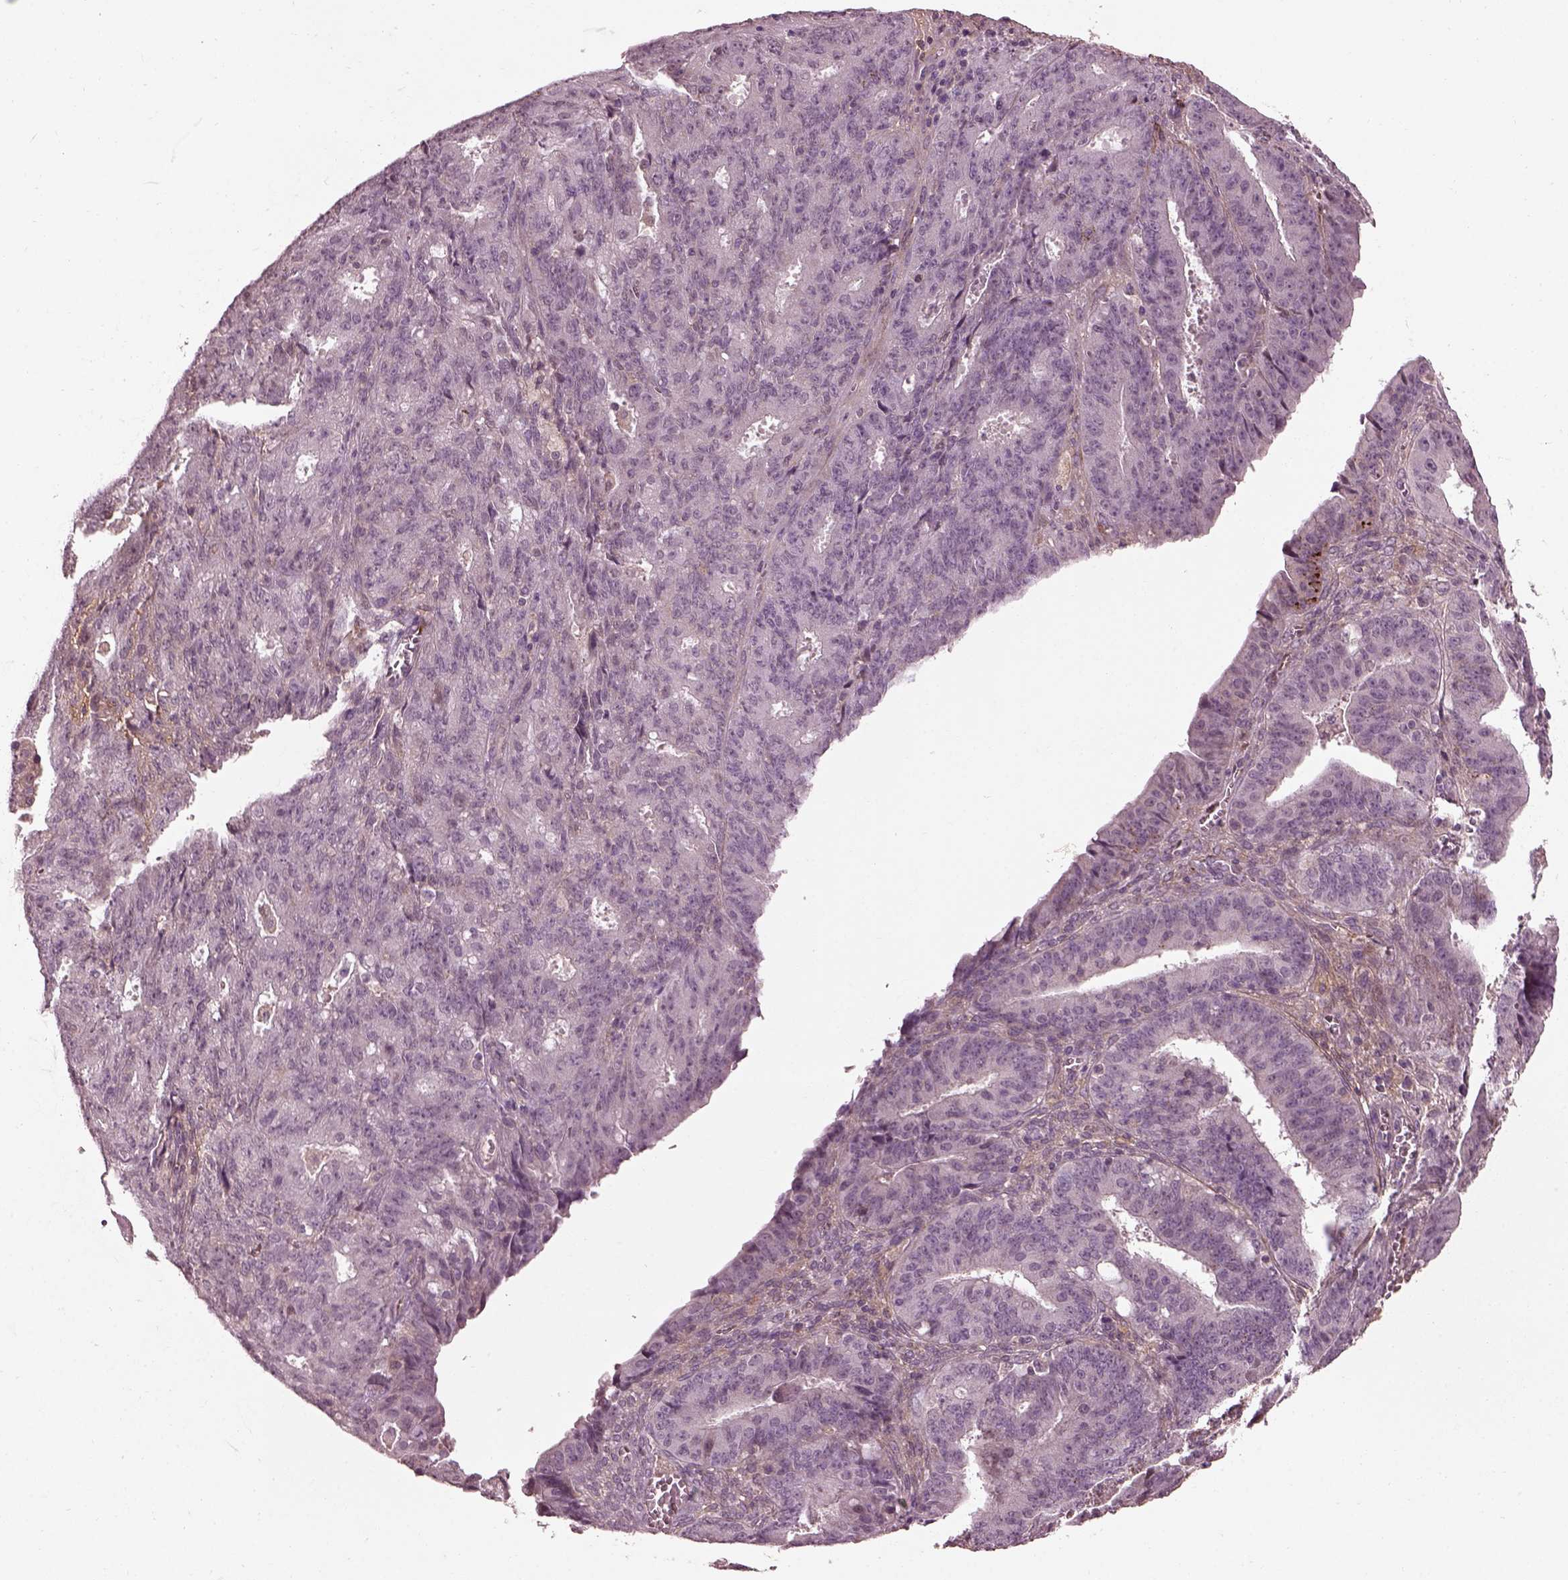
{"staining": {"intensity": "negative", "quantity": "none", "location": "none"}, "tissue": "ovarian cancer", "cell_type": "Tumor cells", "image_type": "cancer", "snomed": [{"axis": "morphology", "description": "Carcinoma, endometroid"}, {"axis": "topography", "description": "Ovary"}], "caption": "DAB (3,3'-diaminobenzidine) immunohistochemical staining of human ovarian endometroid carcinoma demonstrates no significant staining in tumor cells.", "gene": "EFEMP1", "patient": {"sex": "female", "age": 42}}